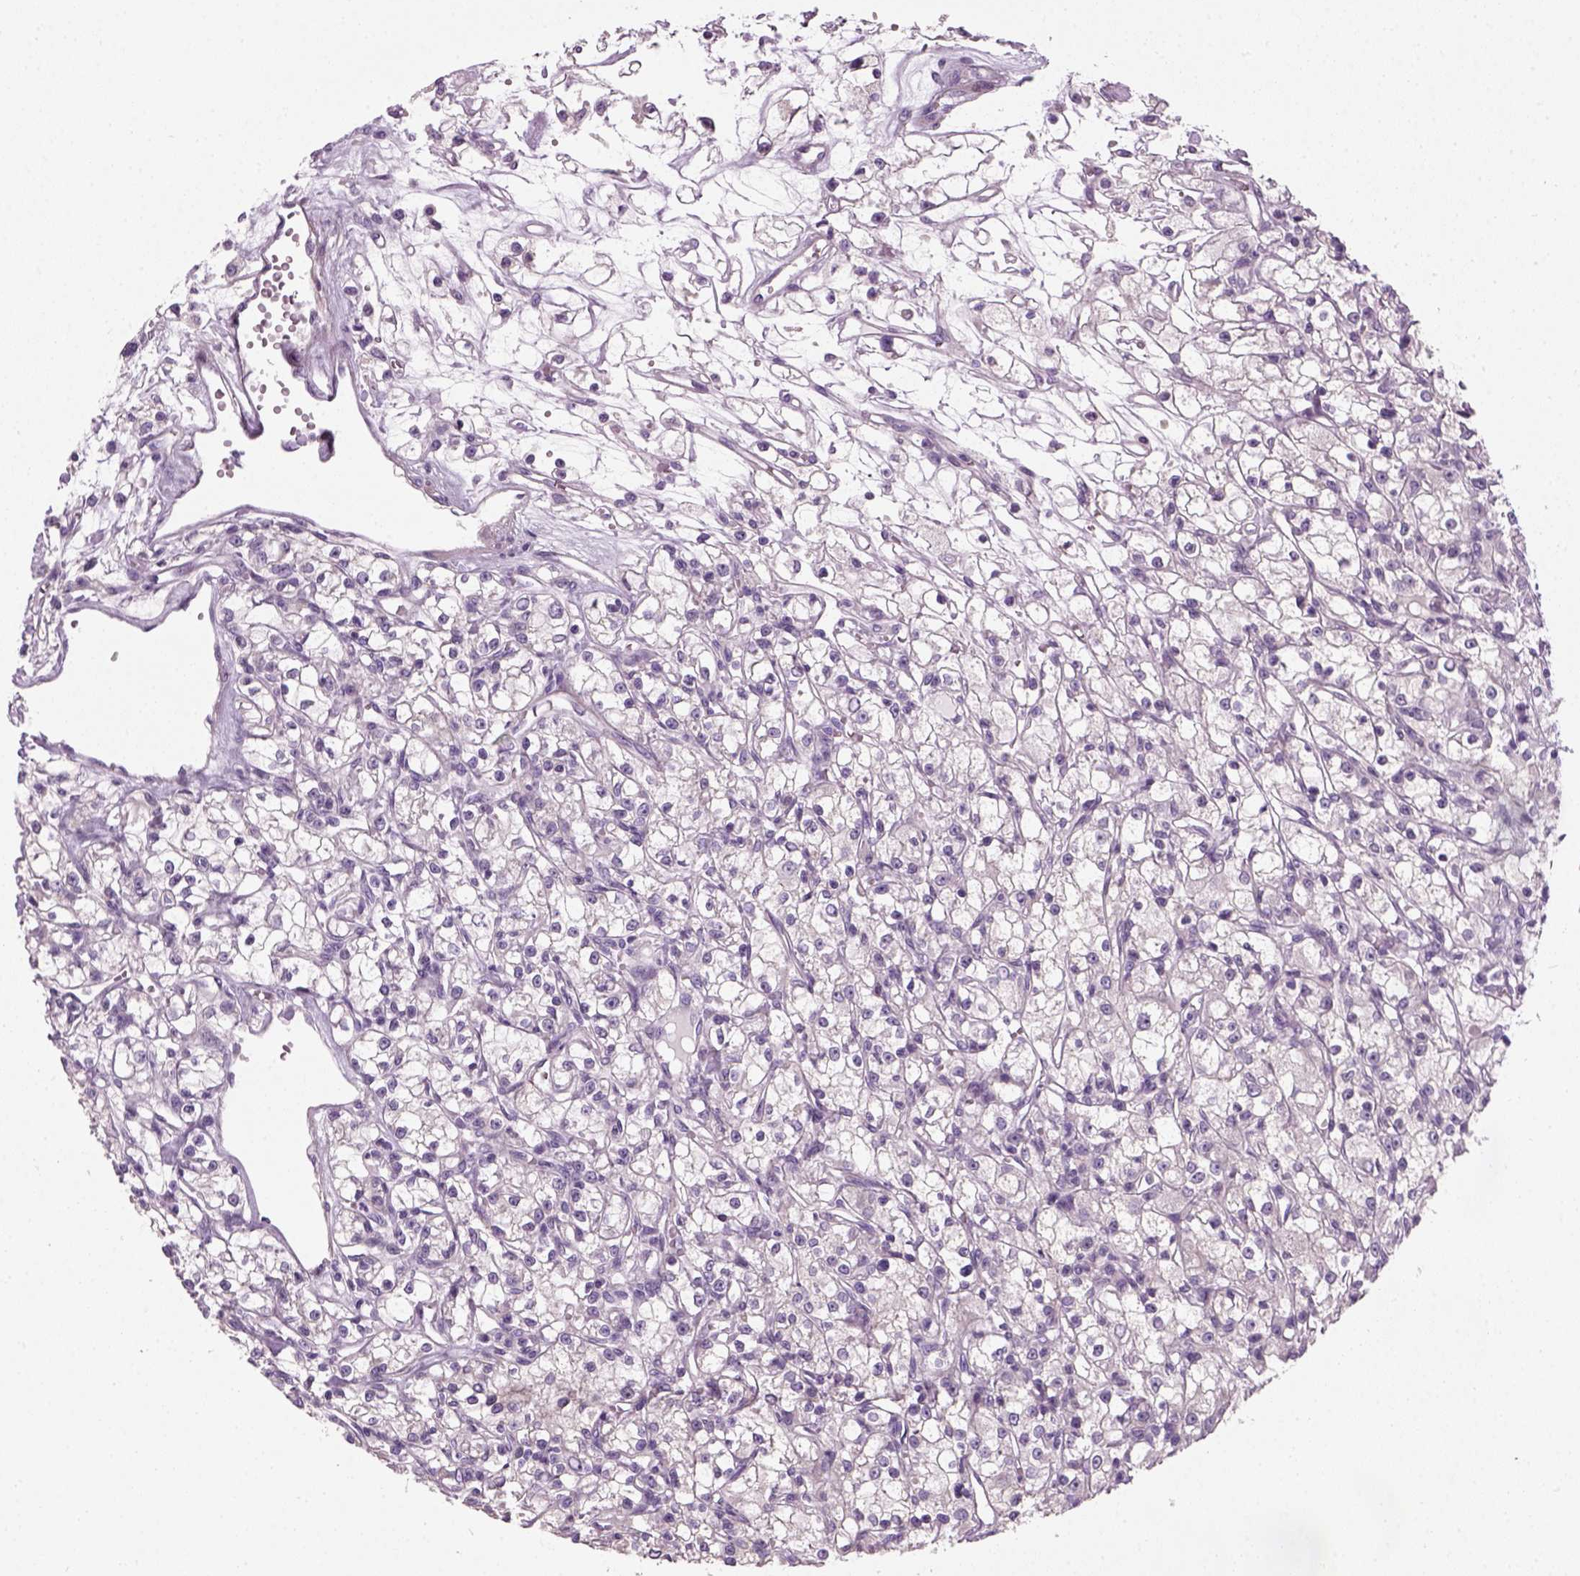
{"staining": {"intensity": "negative", "quantity": "none", "location": "none"}, "tissue": "renal cancer", "cell_type": "Tumor cells", "image_type": "cancer", "snomed": [{"axis": "morphology", "description": "Adenocarcinoma, NOS"}, {"axis": "topography", "description": "Kidney"}], "caption": "Adenocarcinoma (renal) was stained to show a protein in brown. There is no significant staining in tumor cells.", "gene": "ELOVL3", "patient": {"sex": "female", "age": 59}}